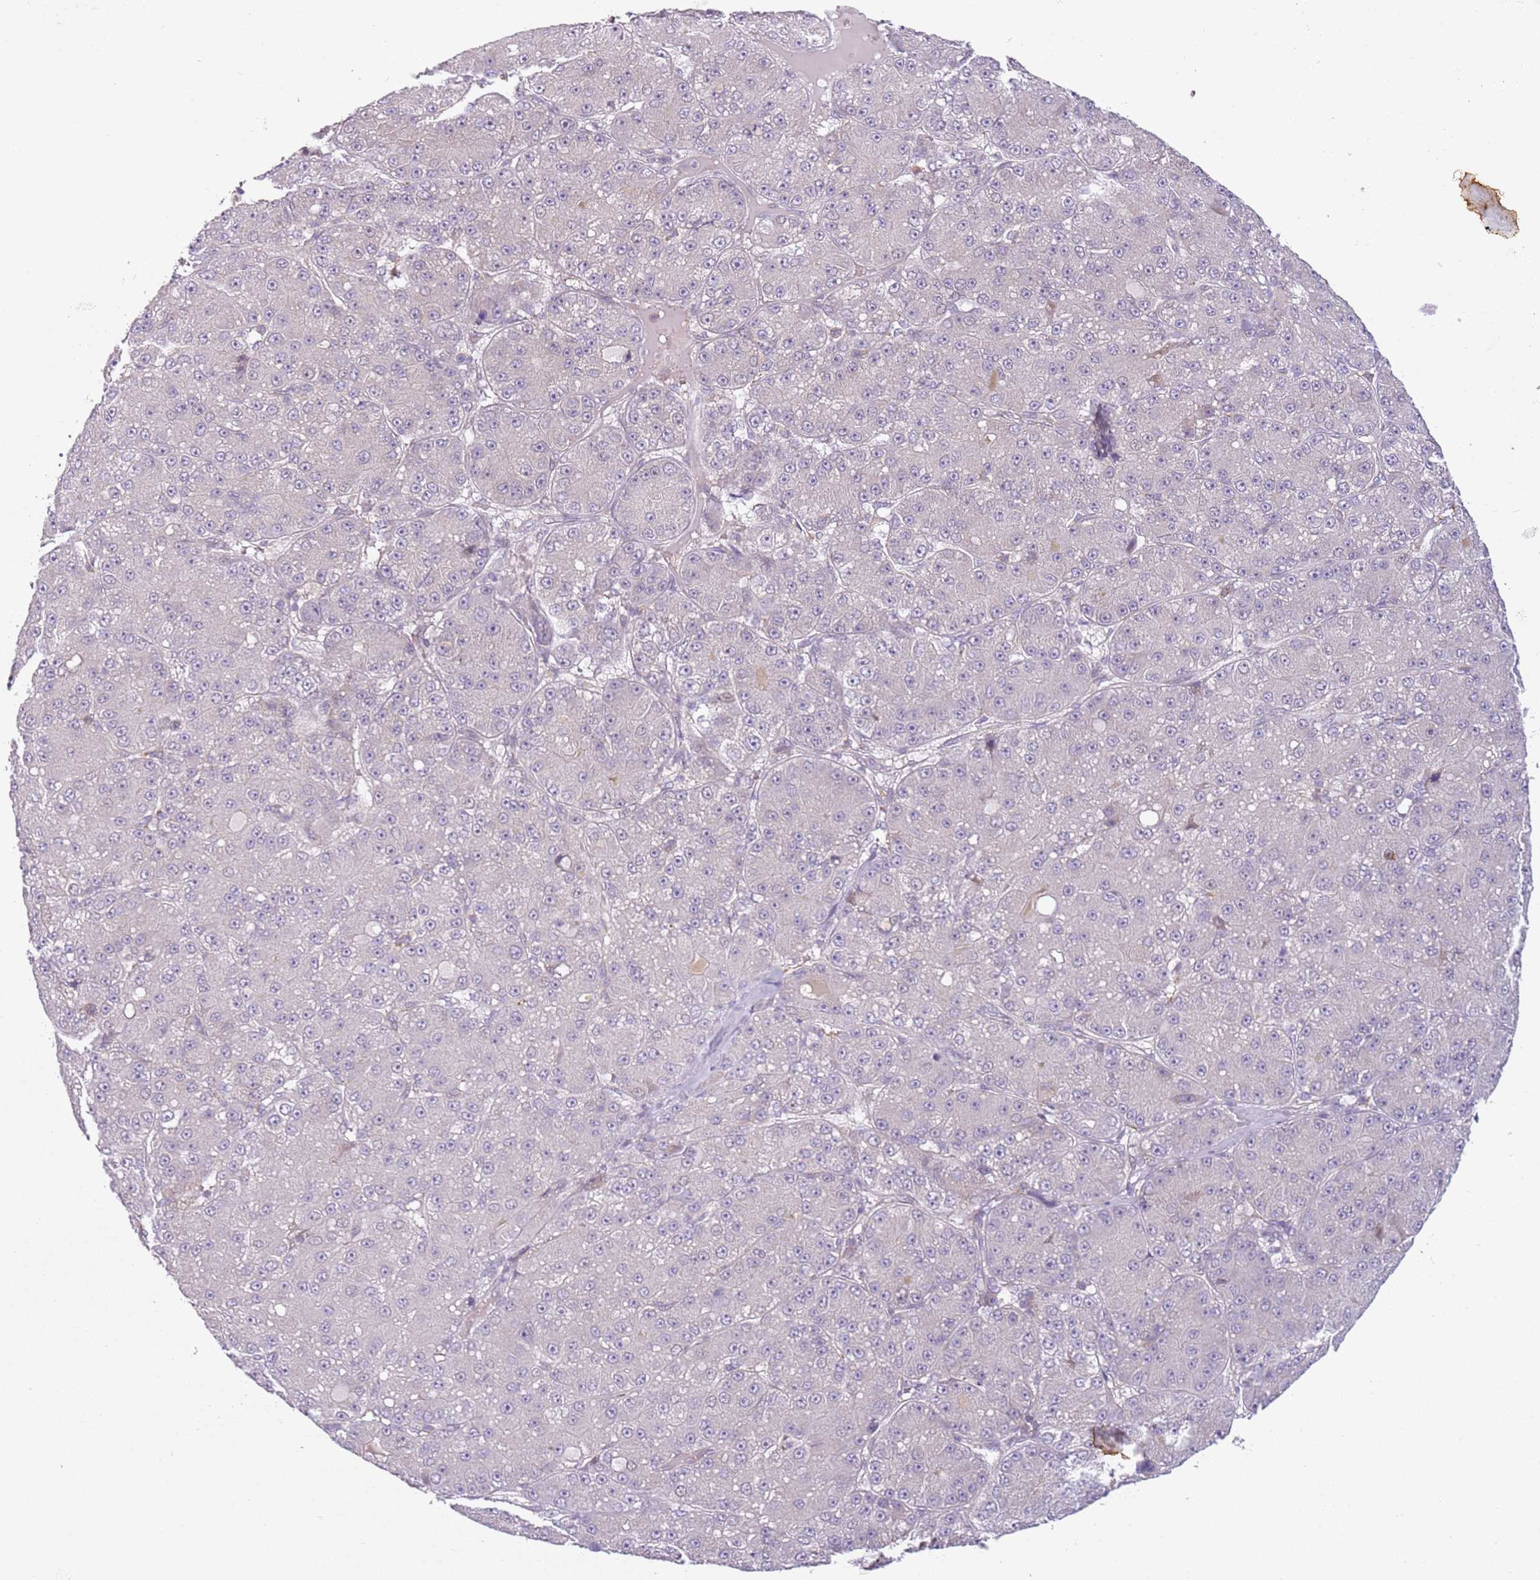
{"staining": {"intensity": "negative", "quantity": "none", "location": "none"}, "tissue": "liver cancer", "cell_type": "Tumor cells", "image_type": "cancer", "snomed": [{"axis": "morphology", "description": "Carcinoma, Hepatocellular, NOS"}, {"axis": "topography", "description": "Liver"}], "caption": "There is no significant positivity in tumor cells of liver hepatocellular carcinoma.", "gene": "DEFB116", "patient": {"sex": "male", "age": 67}}